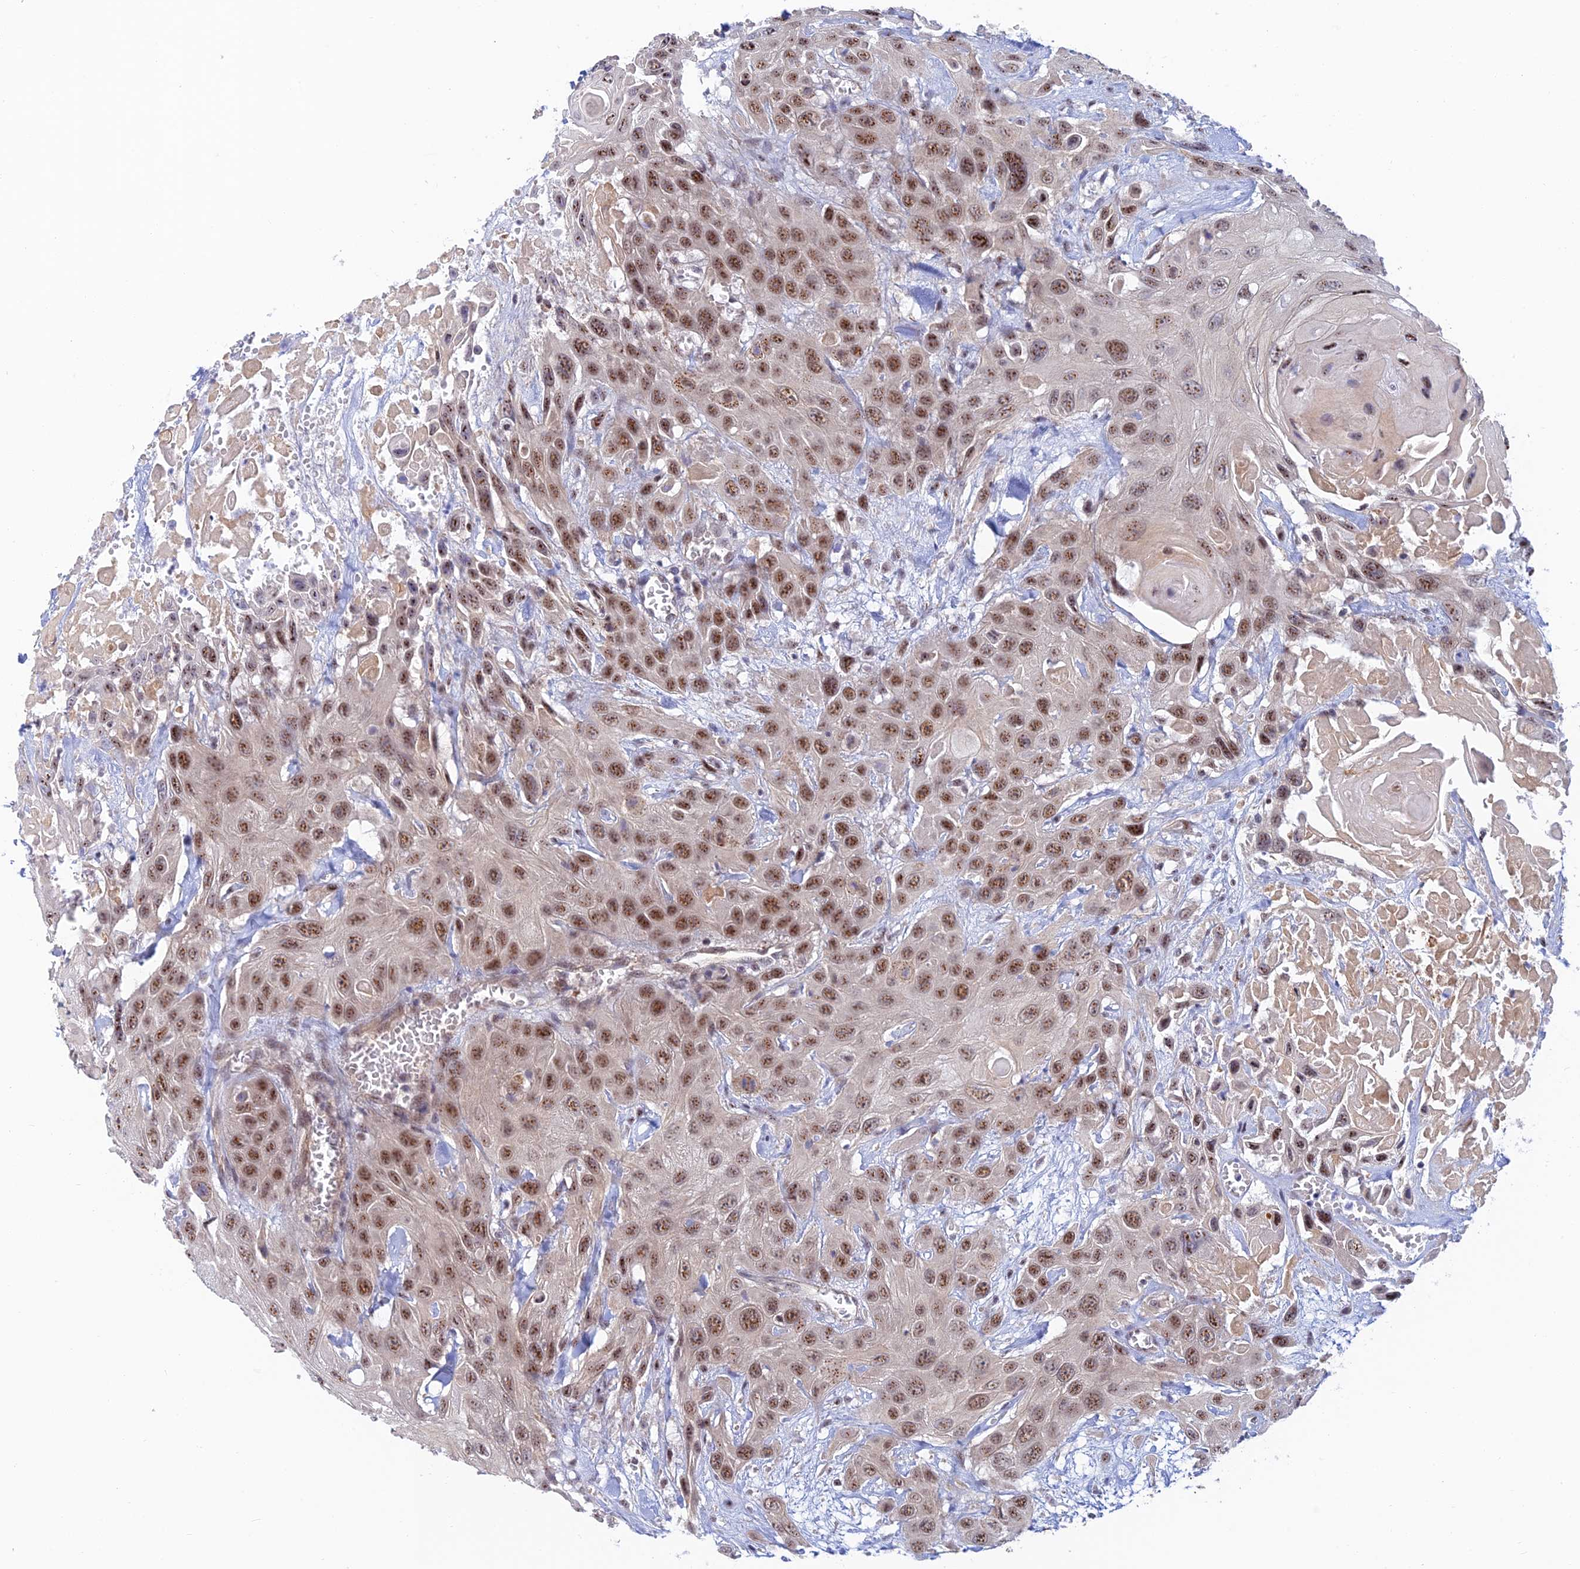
{"staining": {"intensity": "moderate", "quantity": ">75%", "location": "nuclear"}, "tissue": "head and neck cancer", "cell_type": "Tumor cells", "image_type": "cancer", "snomed": [{"axis": "morphology", "description": "Squamous cell carcinoma, NOS"}, {"axis": "topography", "description": "Head-Neck"}], "caption": "Head and neck cancer stained with immunohistochemistry (IHC) exhibits moderate nuclear staining in approximately >75% of tumor cells. The protein is shown in brown color, while the nuclei are stained blue.", "gene": "CFAP92", "patient": {"sex": "male", "age": 81}}